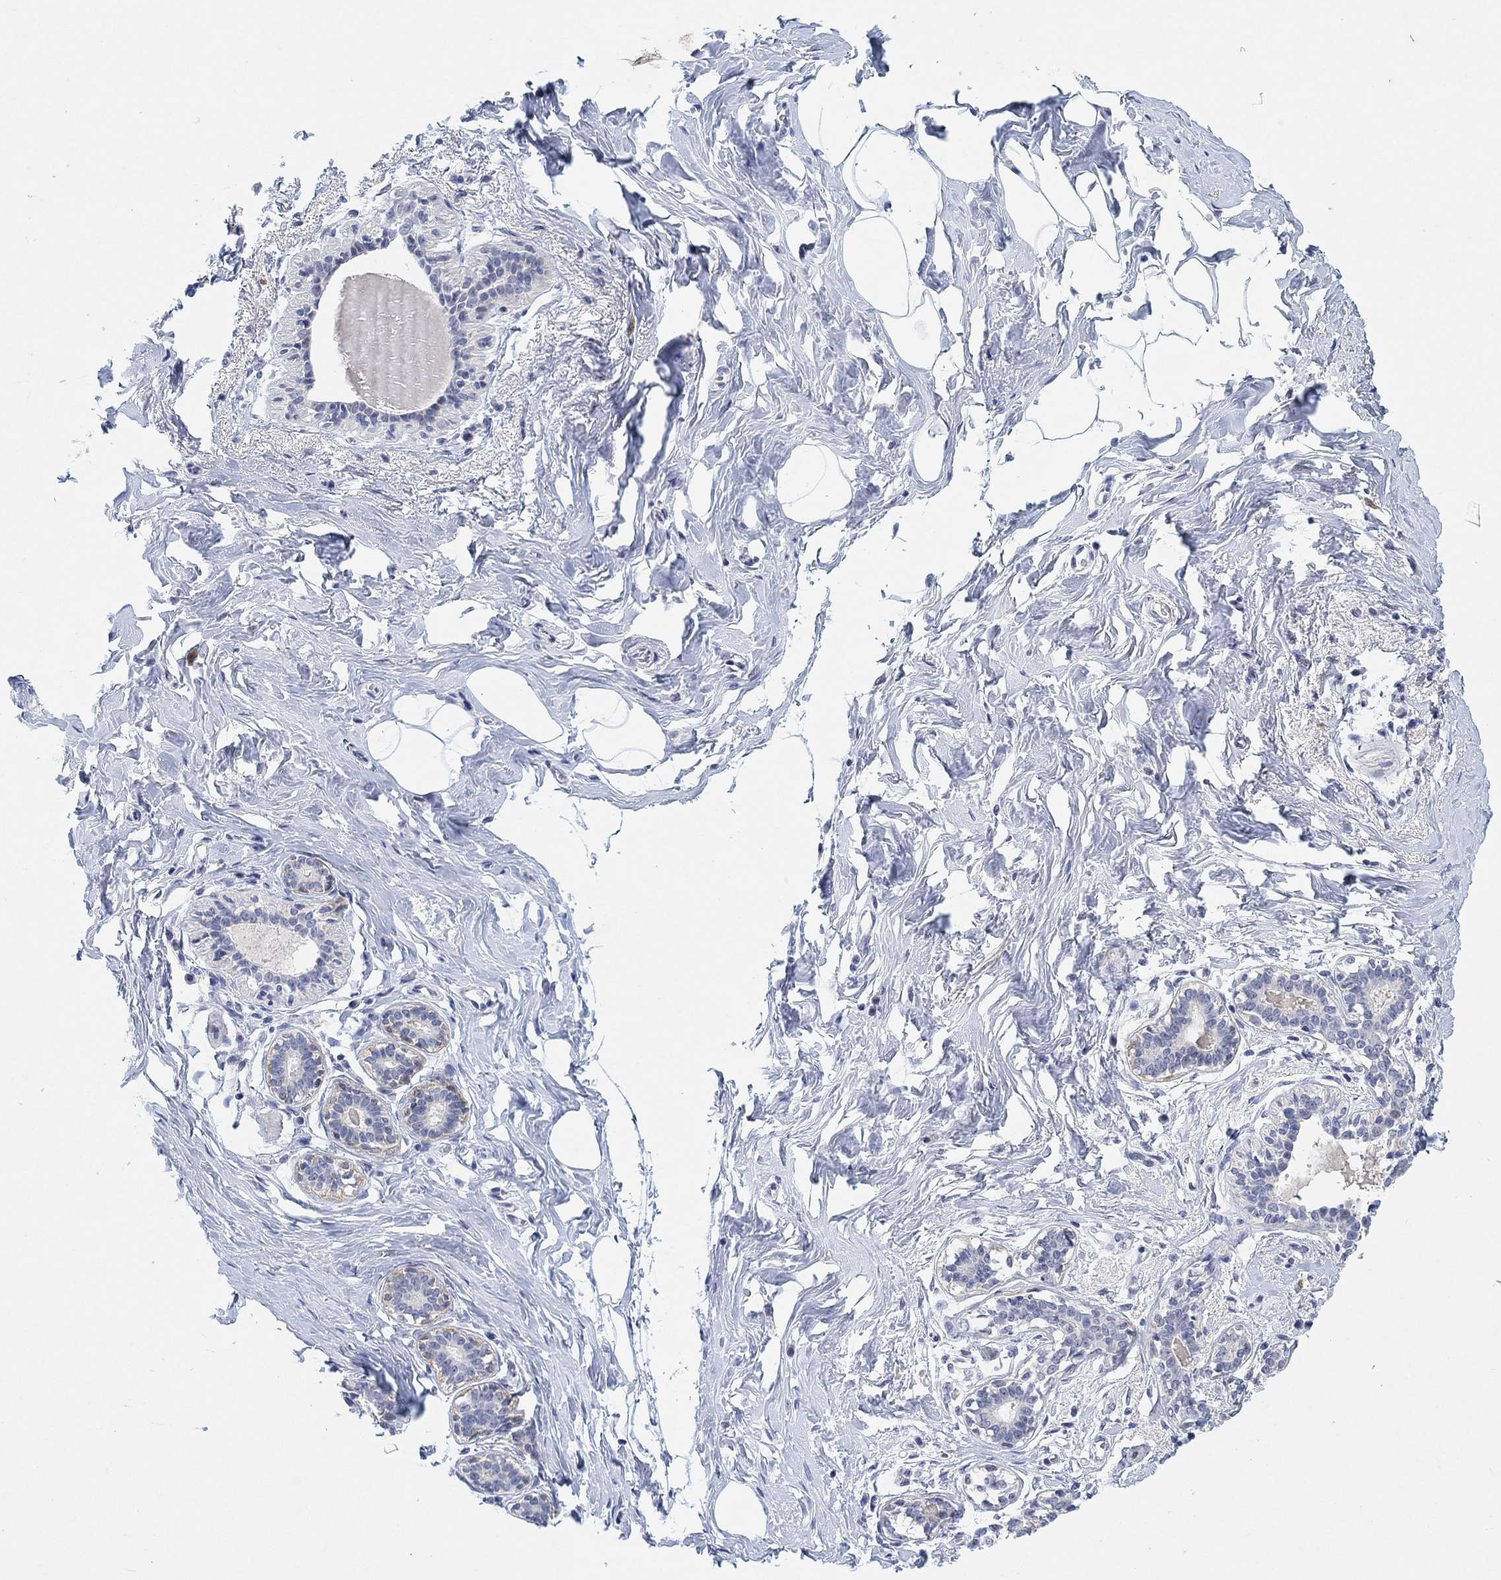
{"staining": {"intensity": "negative", "quantity": "none", "location": "none"}, "tissue": "breast", "cell_type": "Adipocytes", "image_type": "normal", "snomed": [{"axis": "morphology", "description": "Normal tissue, NOS"}, {"axis": "morphology", "description": "Lobular carcinoma, in situ"}, {"axis": "topography", "description": "Breast"}], "caption": "Histopathology image shows no protein positivity in adipocytes of unremarkable breast. (DAB immunohistochemistry with hematoxylin counter stain).", "gene": "VAT1L", "patient": {"sex": "female", "age": 35}}